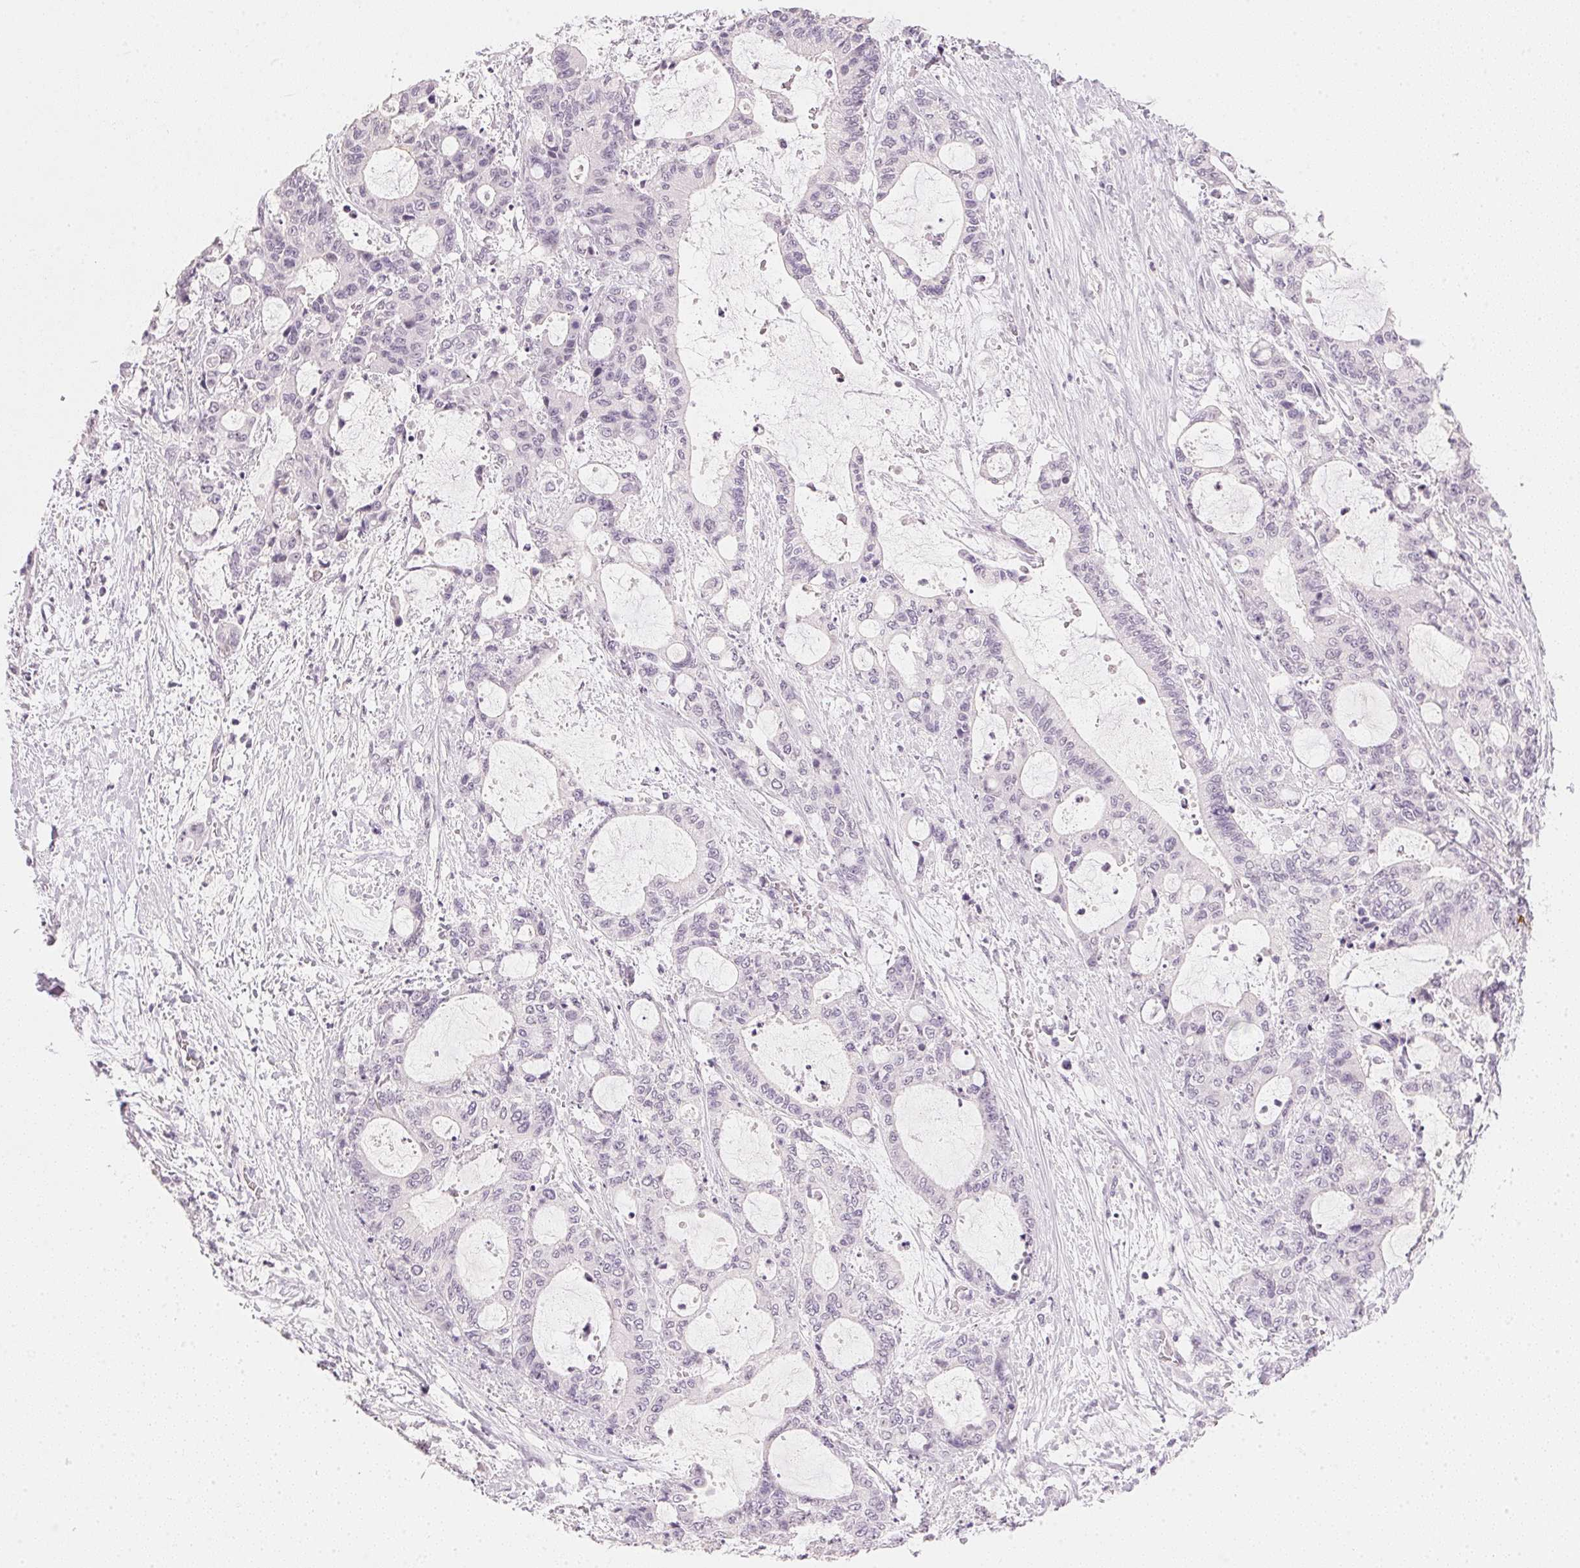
{"staining": {"intensity": "negative", "quantity": "none", "location": "none"}, "tissue": "liver cancer", "cell_type": "Tumor cells", "image_type": "cancer", "snomed": [{"axis": "morphology", "description": "Normal tissue, NOS"}, {"axis": "morphology", "description": "Cholangiocarcinoma"}, {"axis": "topography", "description": "Liver"}, {"axis": "topography", "description": "Peripheral nerve tissue"}], "caption": "Tumor cells are negative for protein expression in human liver cancer (cholangiocarcinoma). The staining is performed using DAB brown chromogen with nuclei counter-stained in using hematoxylin.", "gene": "IGFBP1", "patient": {"sex": "female", "age": 73}}